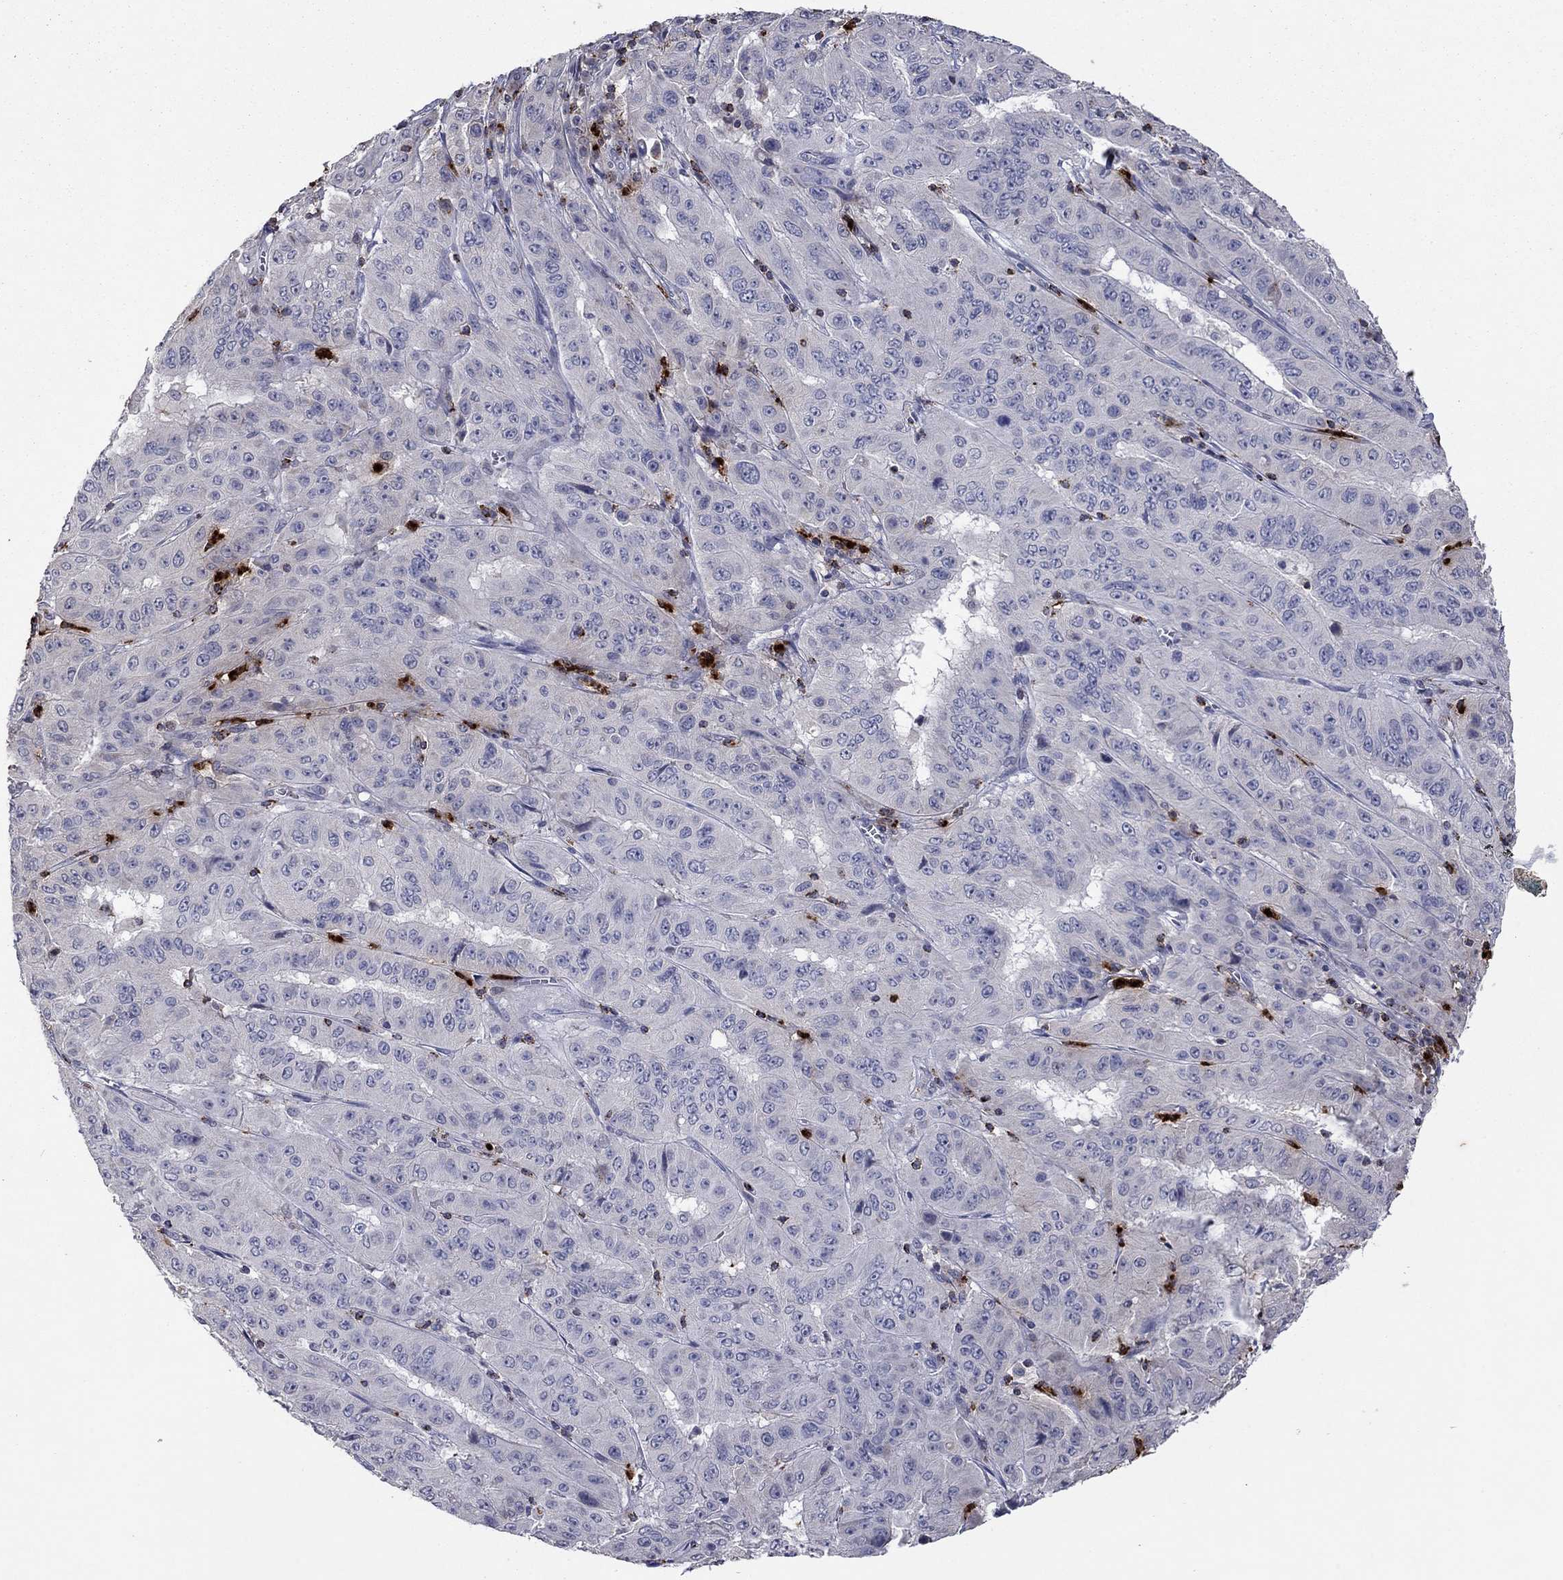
{"staining": {"intensity": "negative", "quantity": "none", "location": "none"}, "tissue": "pancreatic cancer", "cell_type": "Tumor cells", "image_type": "cancer", "snomed": [{"axis": "morphology", "description": "Adenocarcinoma, NOS"}, {"axis": "topography", "description": "Pancreas"}], "caption": "Immunohistochemical staining of adenocarcinoma (pancreatic) shows no significant staining in tumor cells. (Immunohistochemistry, brightfield microscopy, high magnification).", "gene": "CCL5", "patient": {"sex": "male", "age": 63}}